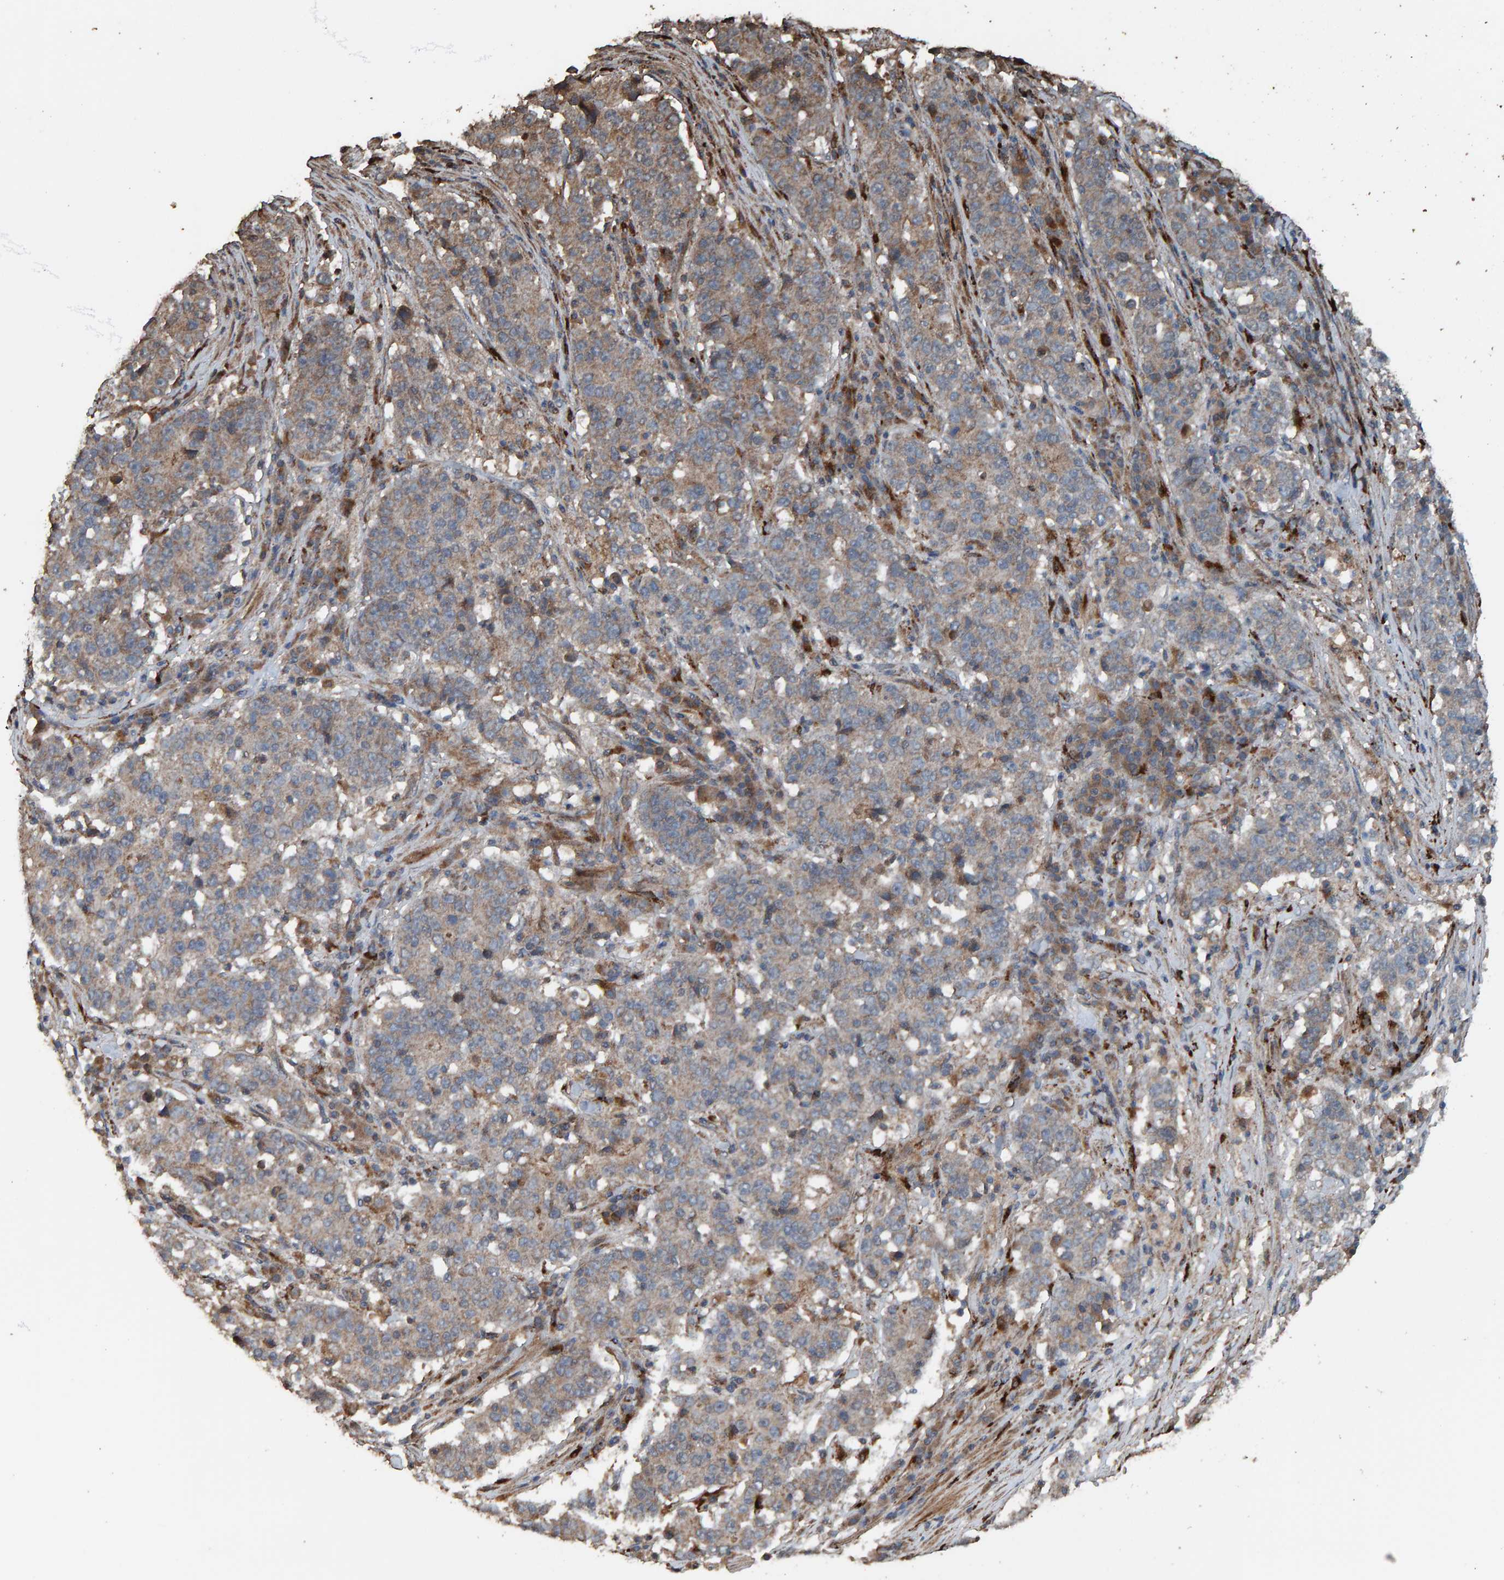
{"staining": {"intensity": "weak", "quantity": ">75%", "location": "cytoplasmic/membranous"}, "tissue": "stomach cancer", "cell_type": "Tumor cells", "image_type": "cancer", "snomed": [{"axis": "morphology", "description": "Adenocarcinoma, NOS"}, {"axis": "topography", "description": "Stomach"}], "caption": "Human stomach cancer stained with a brown dye exhibits weak cytoplasmic/membranous positive positivity in about >75% of tumor cells.", "gene": "DUS1L", "patient": {"sex": "male", "age": 59}}